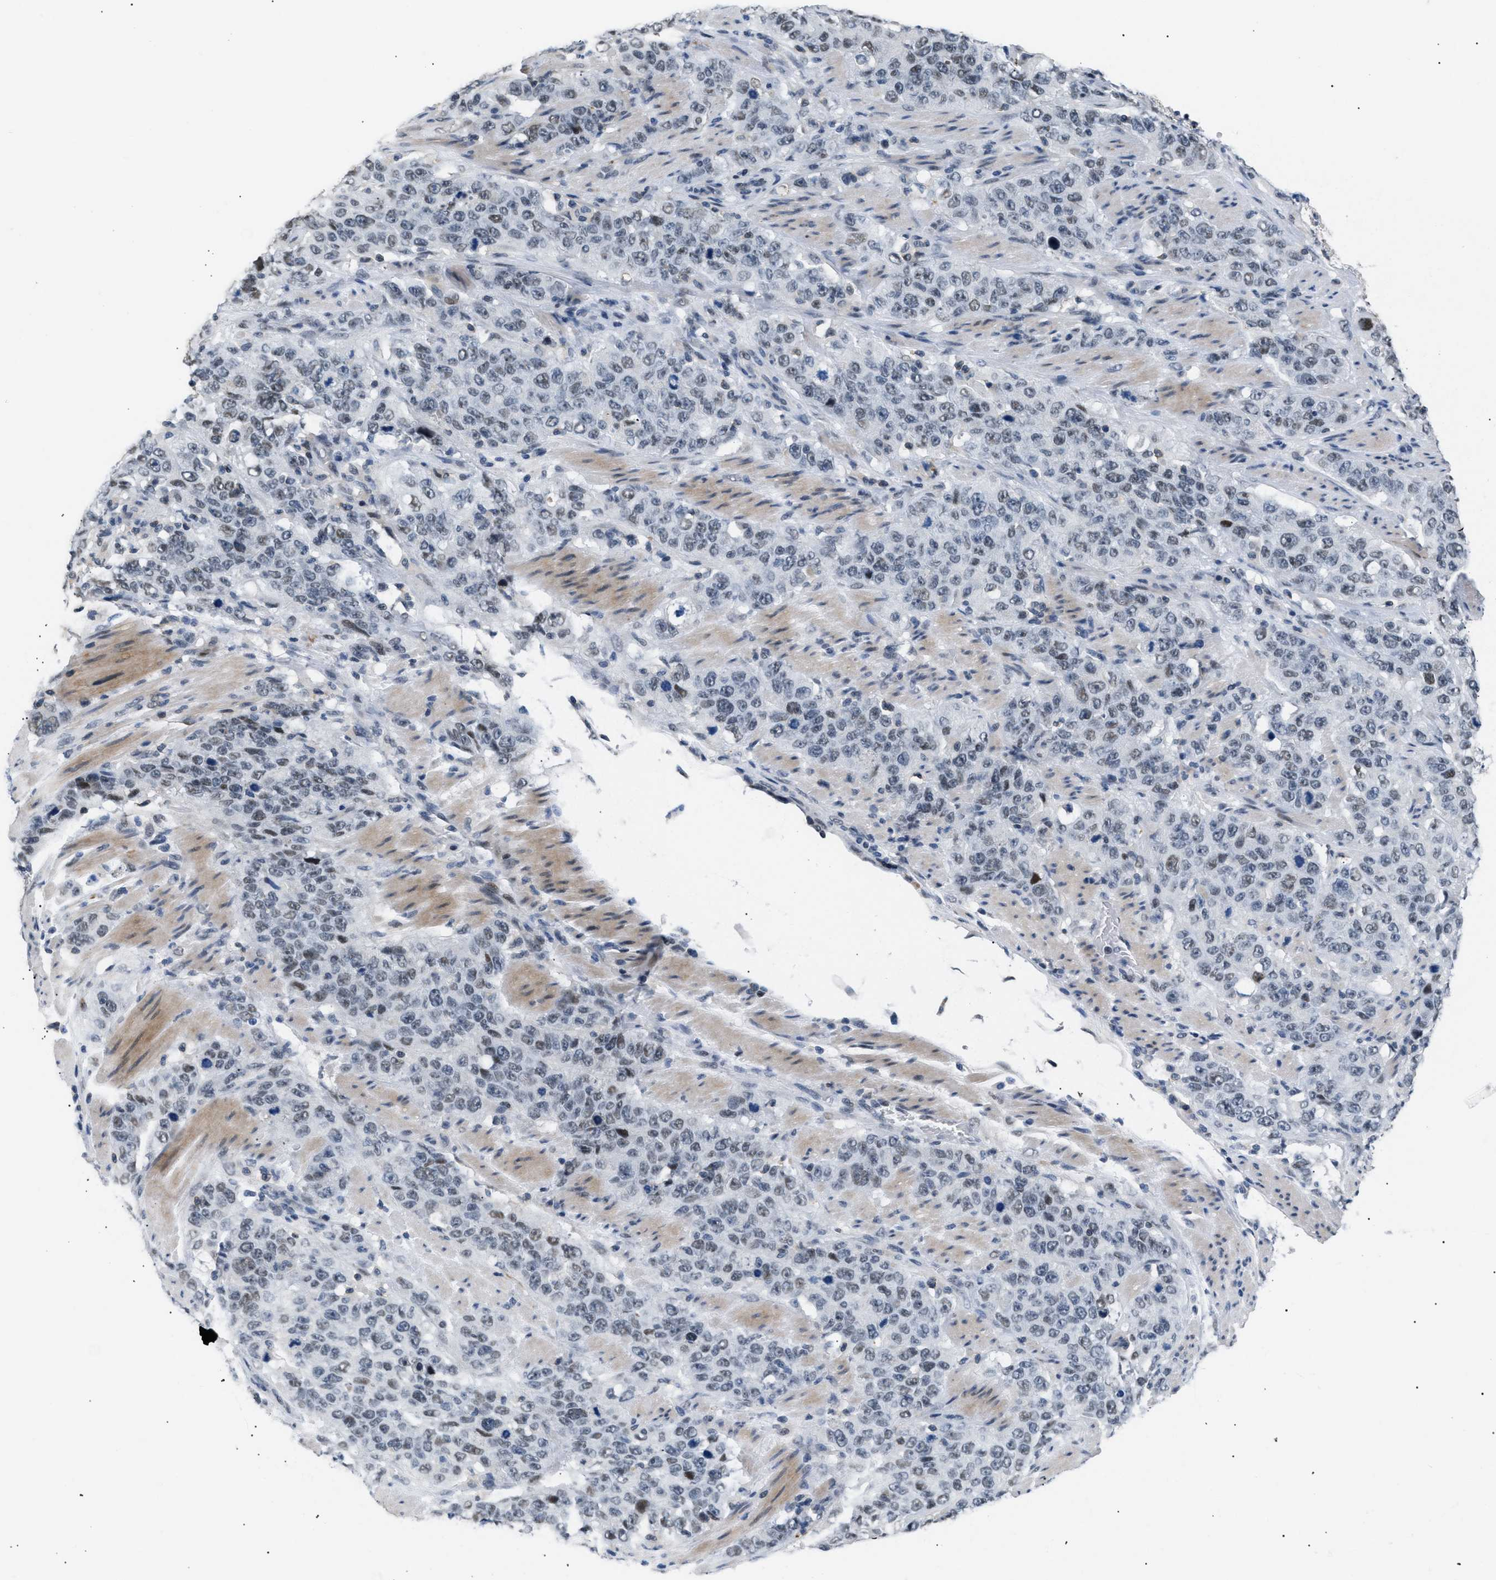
{"staining": {"intensity": "weak", "quantity": "25%-75%", "location": "nuclear"}, "tissue": "stomach cancer", "cell_type": "Tumor cells", "image_type": "cancer", "snomed": [{"axis": "morphology", "description": "Adenocarcinoma, NOS"}, {"axis": "topography", "description": "Stomach"}], "caption": "Stomach adenocarcinoma stained with a protein marker demonstrates weak staining in tumor cells.", "gene": "KCNC3", "patient": {"sex": "male", "age": 48}}